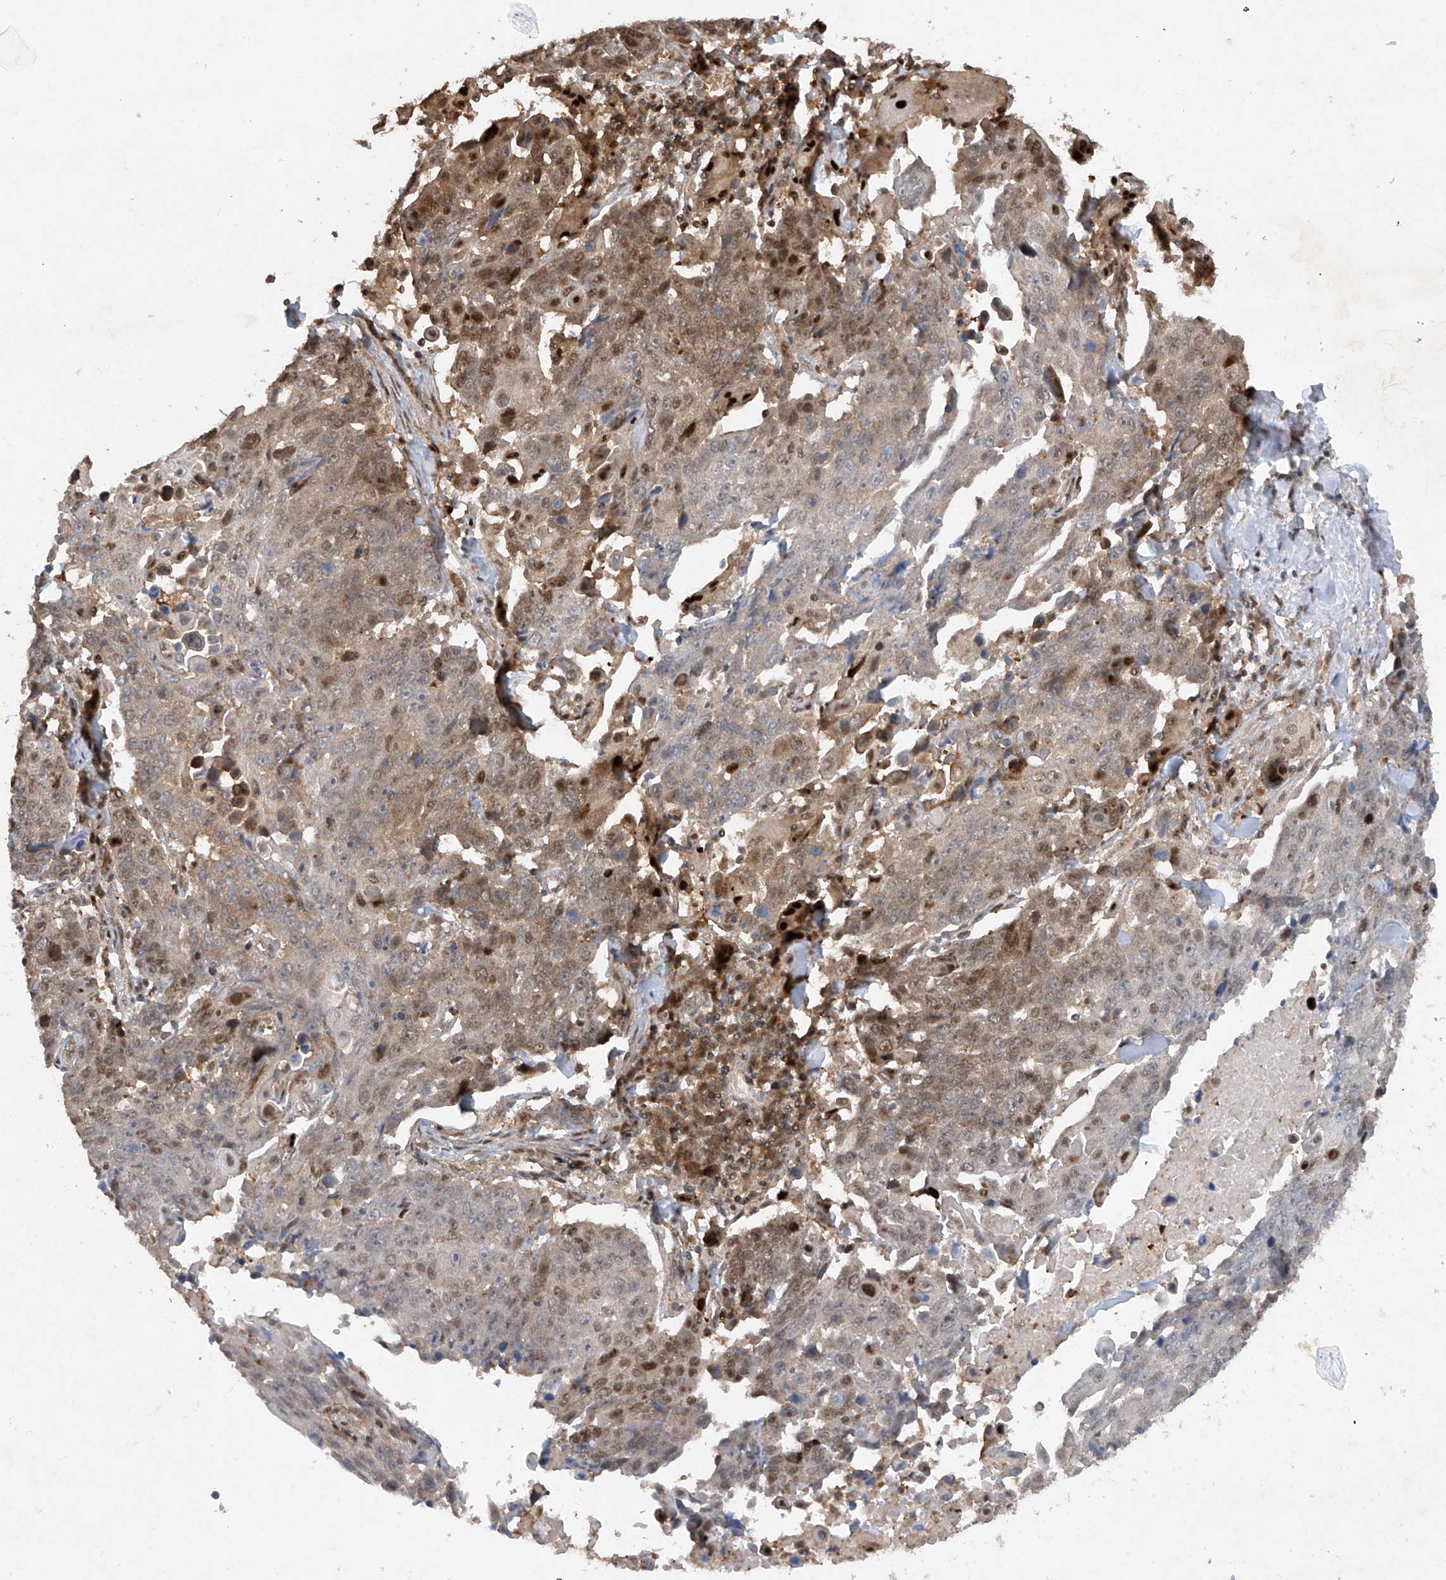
{"staining": {"intensity": "moderate", "quantity": "25%-75%", "location": "cytoplasmic/membranous,nuclear"}, "tissue": "lung cancer", "cell_type": "Tumor cells", "image_type": "cancer", "snomed": [{"axis": "morphology", "description": "Squamous cell carcinoma, NOS"}, {"axis": "topography", "description": "Lung"}], "caption": "Brown immunohistochemical staining in lung squamous cell carcinoma displays moderate cytoplasmic/membranous and nuclear staining in about 25%-75% of tumor cells. (DAB (3,3'-diaminobenzidine) IHC, brown staining for protein, blue staining for nuclei).", "gene": "ZNF358", "patient": {"sex": "male", "age": 66}}